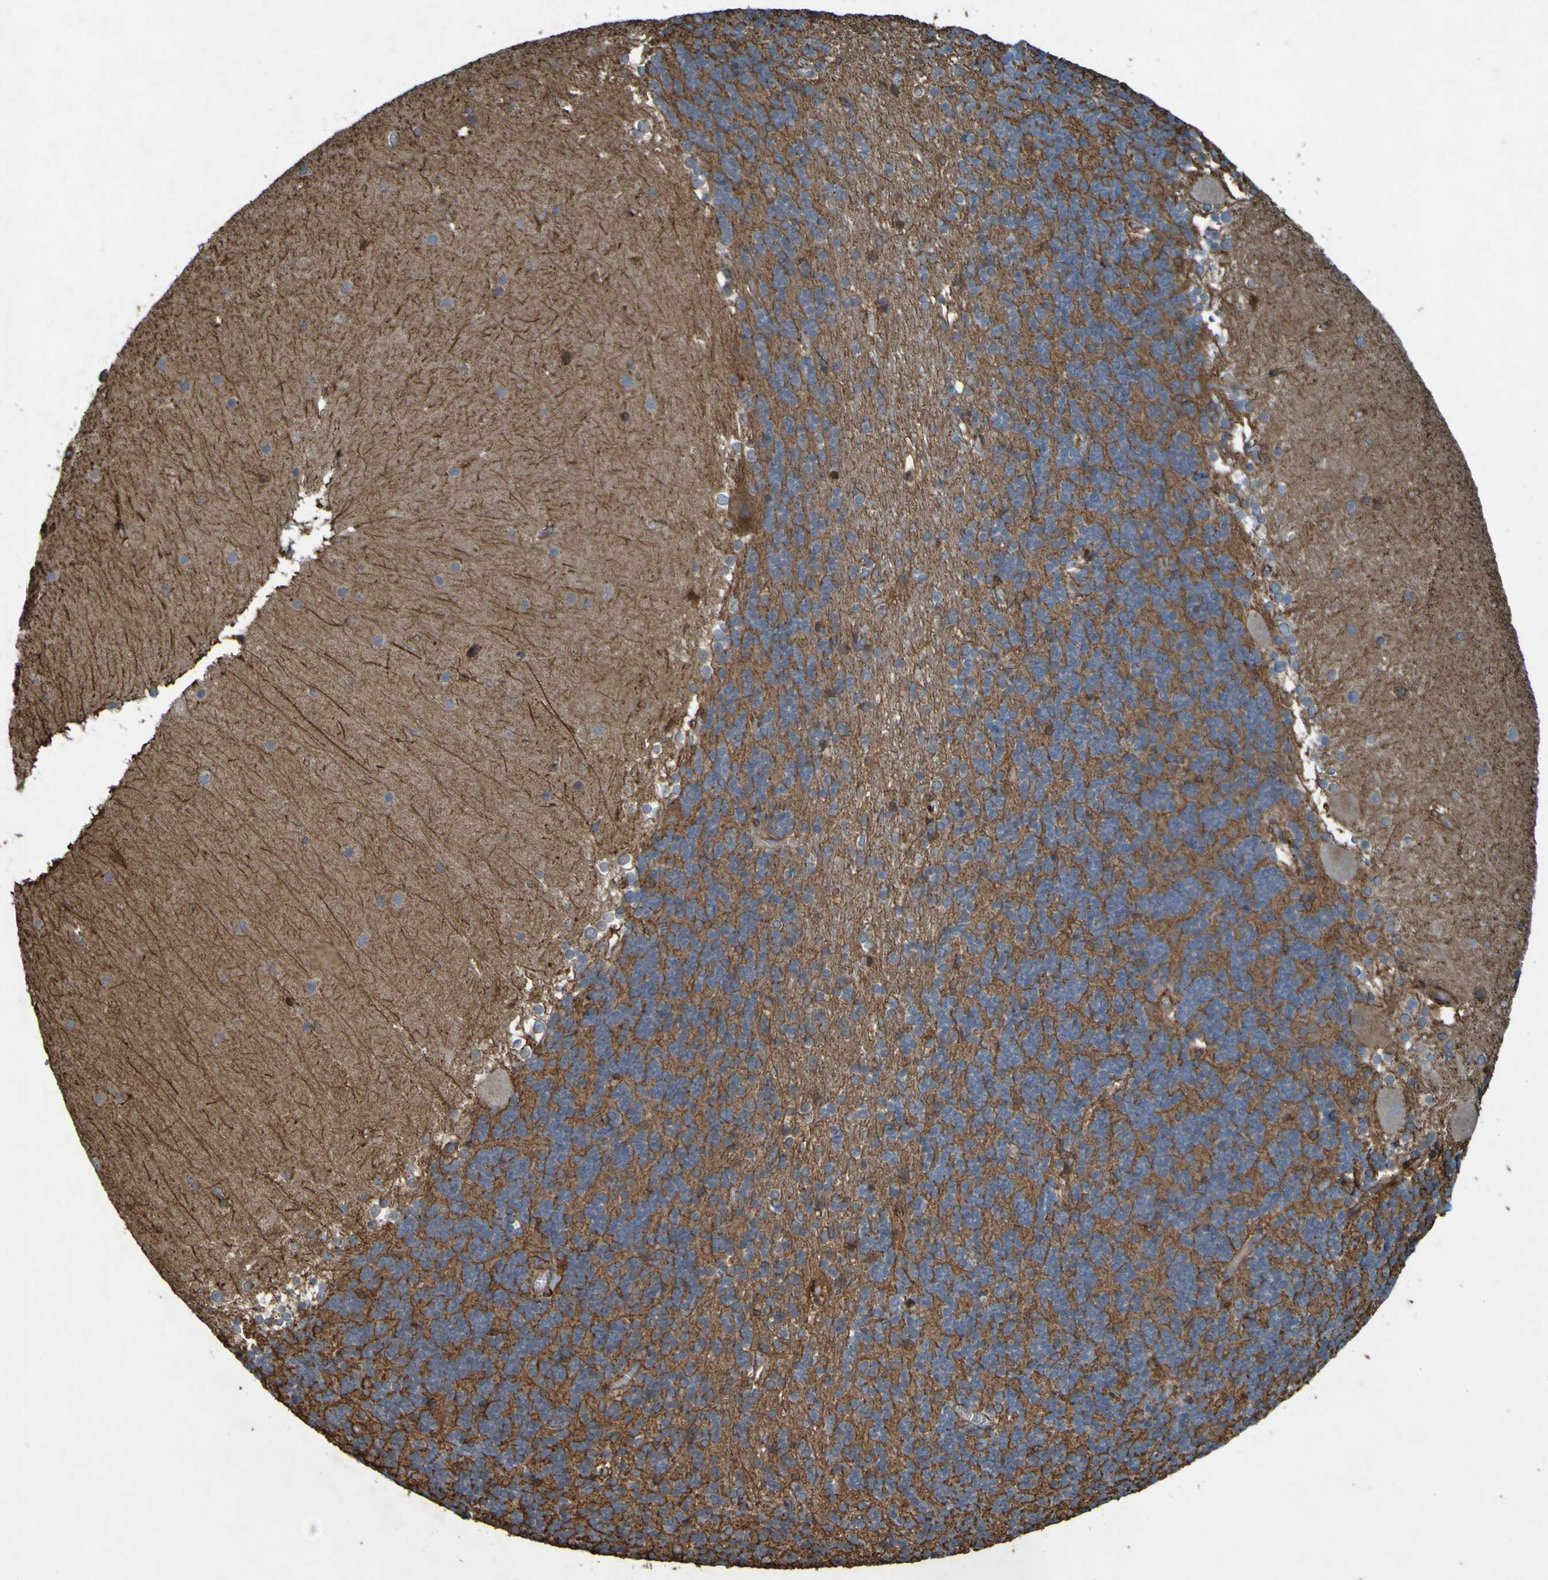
{"staining": {"intensity": "moderate", "quantity": ">75%", "location": "cytoplasmic/membranous"}, "tissue": "cerebellum", "cell_type": "Cells in granular layer", "image_type": "normal", "snomed": [{"axis": "morphology", "description": "Normal tissue, NOS"}, {"axis": "topography", "description": "Cerebellum"}], "caption": "DAB (3,3'-diaminobenzidine) immunohistochemical staining of benign human cerebellum exhibits moderate cytoplasmic/membranous protein positivity in approximately >75% of cells in granular layer.", "gene": "GUCY1A1", "patient": {"sex": "female", "age": 19}}